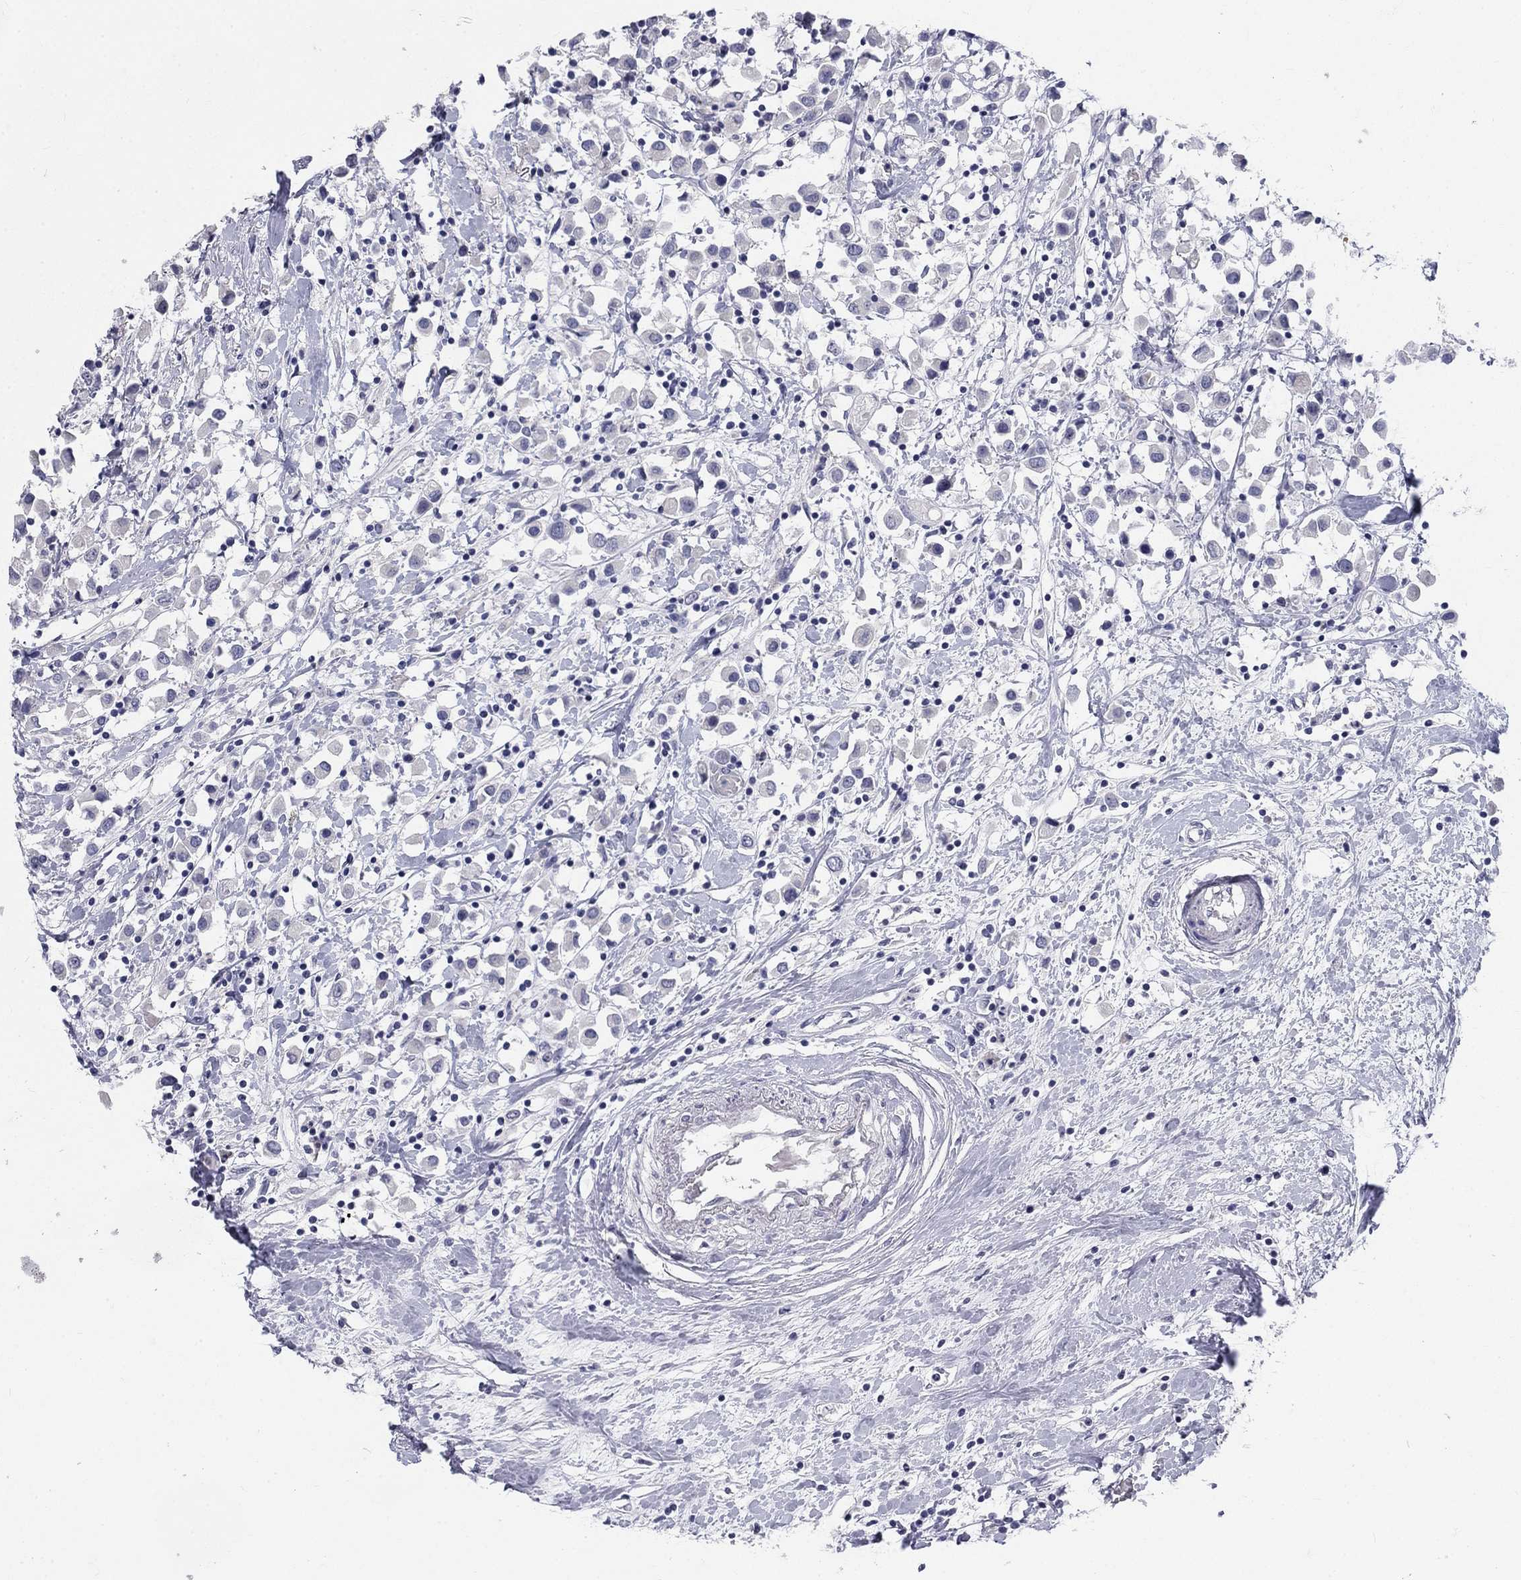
{"staining": {"intensity": "negative", "quantity": "none", "location": "none"}, "tissue": "breast cancer", "cell_type": "Tumor cells", "image_type": "cancer", "snomed": [{"axis": "morphology", "description": "Duct carcinoma"}, {"axis": "topography", "description": "Breast"}], "caption": "Human invasive ductal carcinoma (breast) stained for a protein using immunohistochemistry (IHC) exhibits no staining in tumor cells.", "gene": "ELAVL4", "patient": {"sex": "female", "age": 61}}